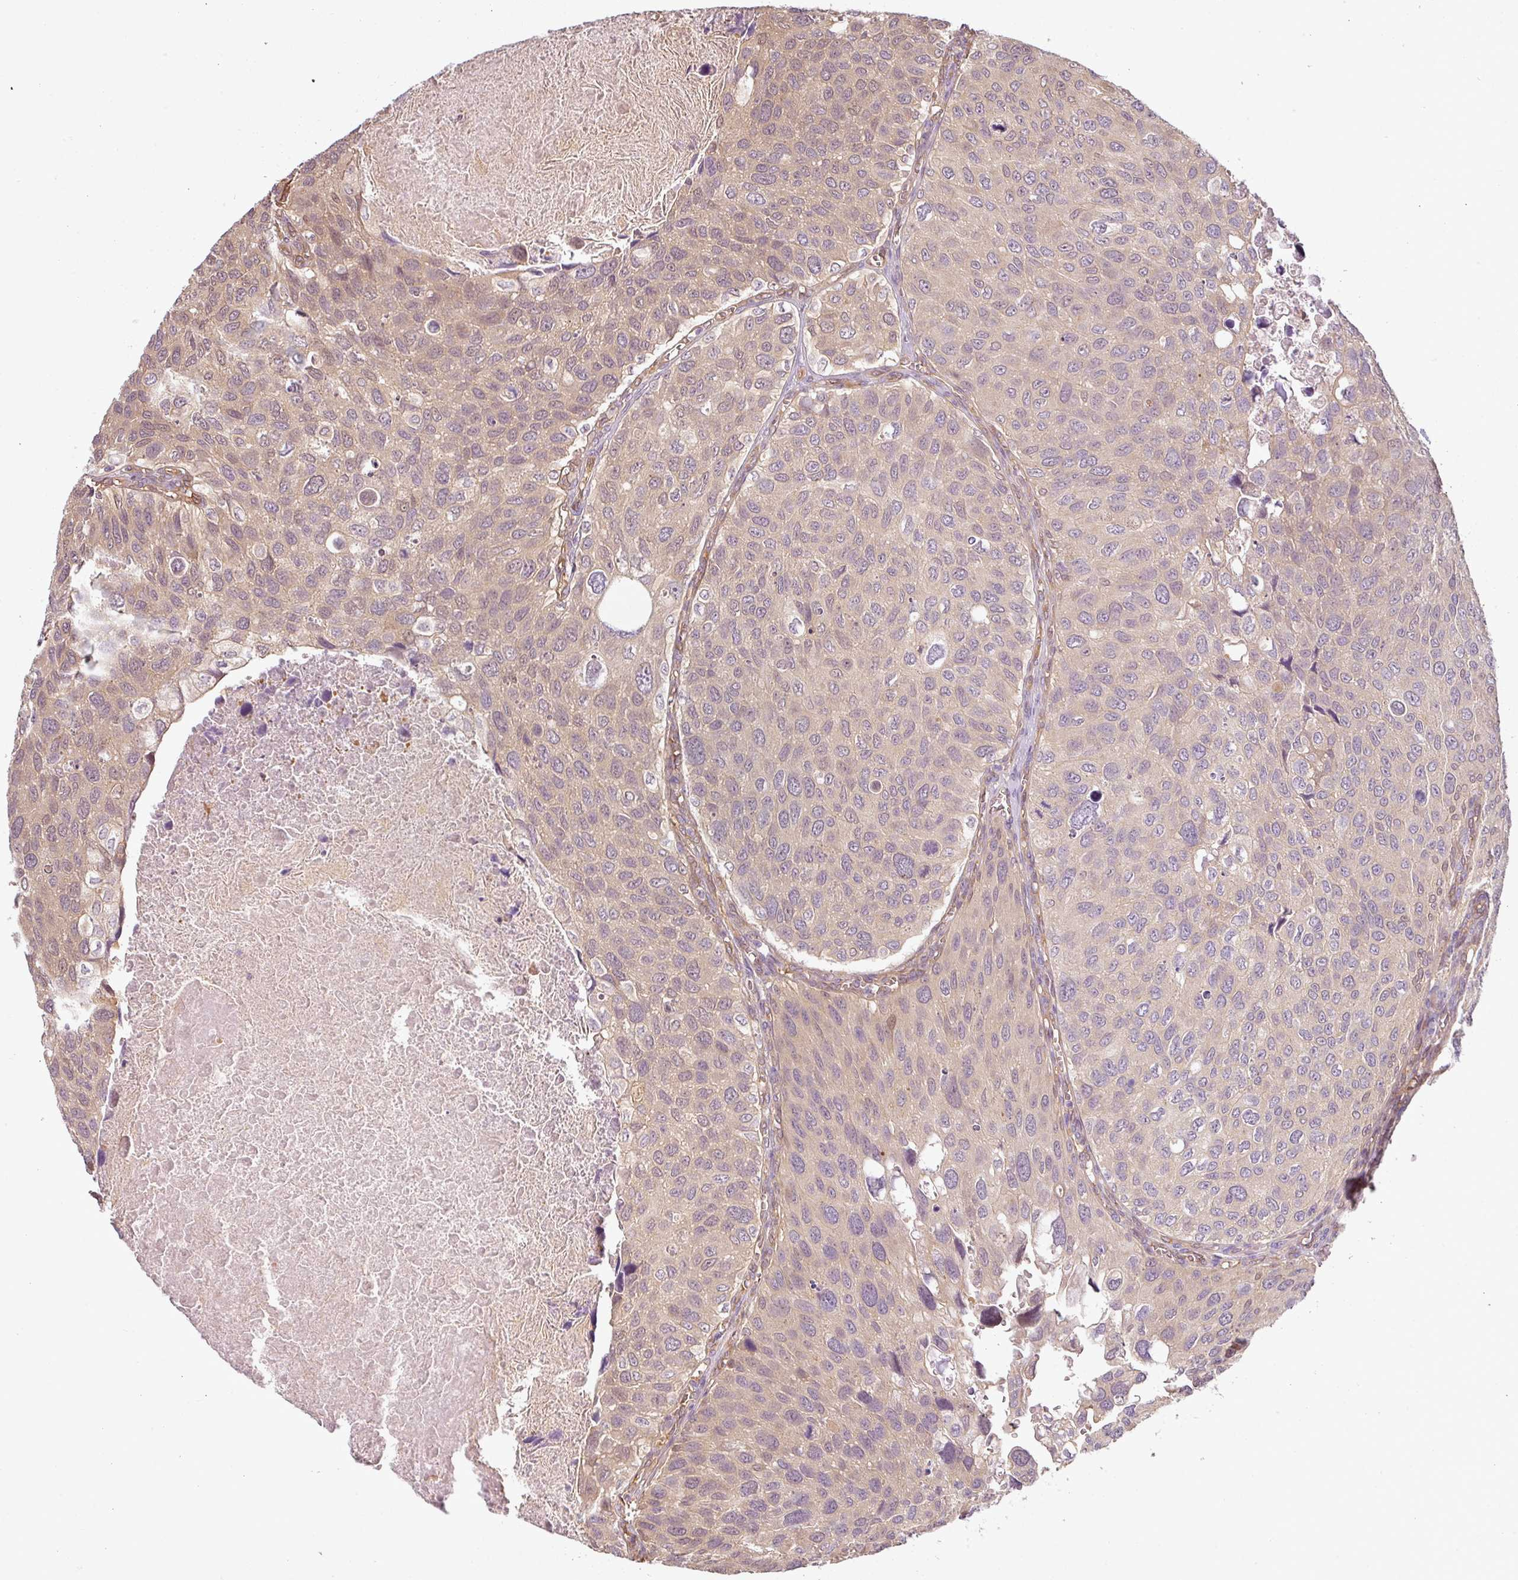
{"staining": {"intensity": "negative", "quantity": "none", "location": "none"}, "tissue": "urothelial cancer", "cell_type": "Tumor cells", "image_type": "cancer", "snomed": [{"axis": "morphology", "description": "Urothelial carcinoma, NOS"}, {"axis": "topography", "description": "Urinary bladder"}], "caption": "Transitional cell carcinoma stained for a protein using IHC displays no staining tumor cells.", "gene": "ANKRD18A", "patient": {"sex": "male", "age": 80}}